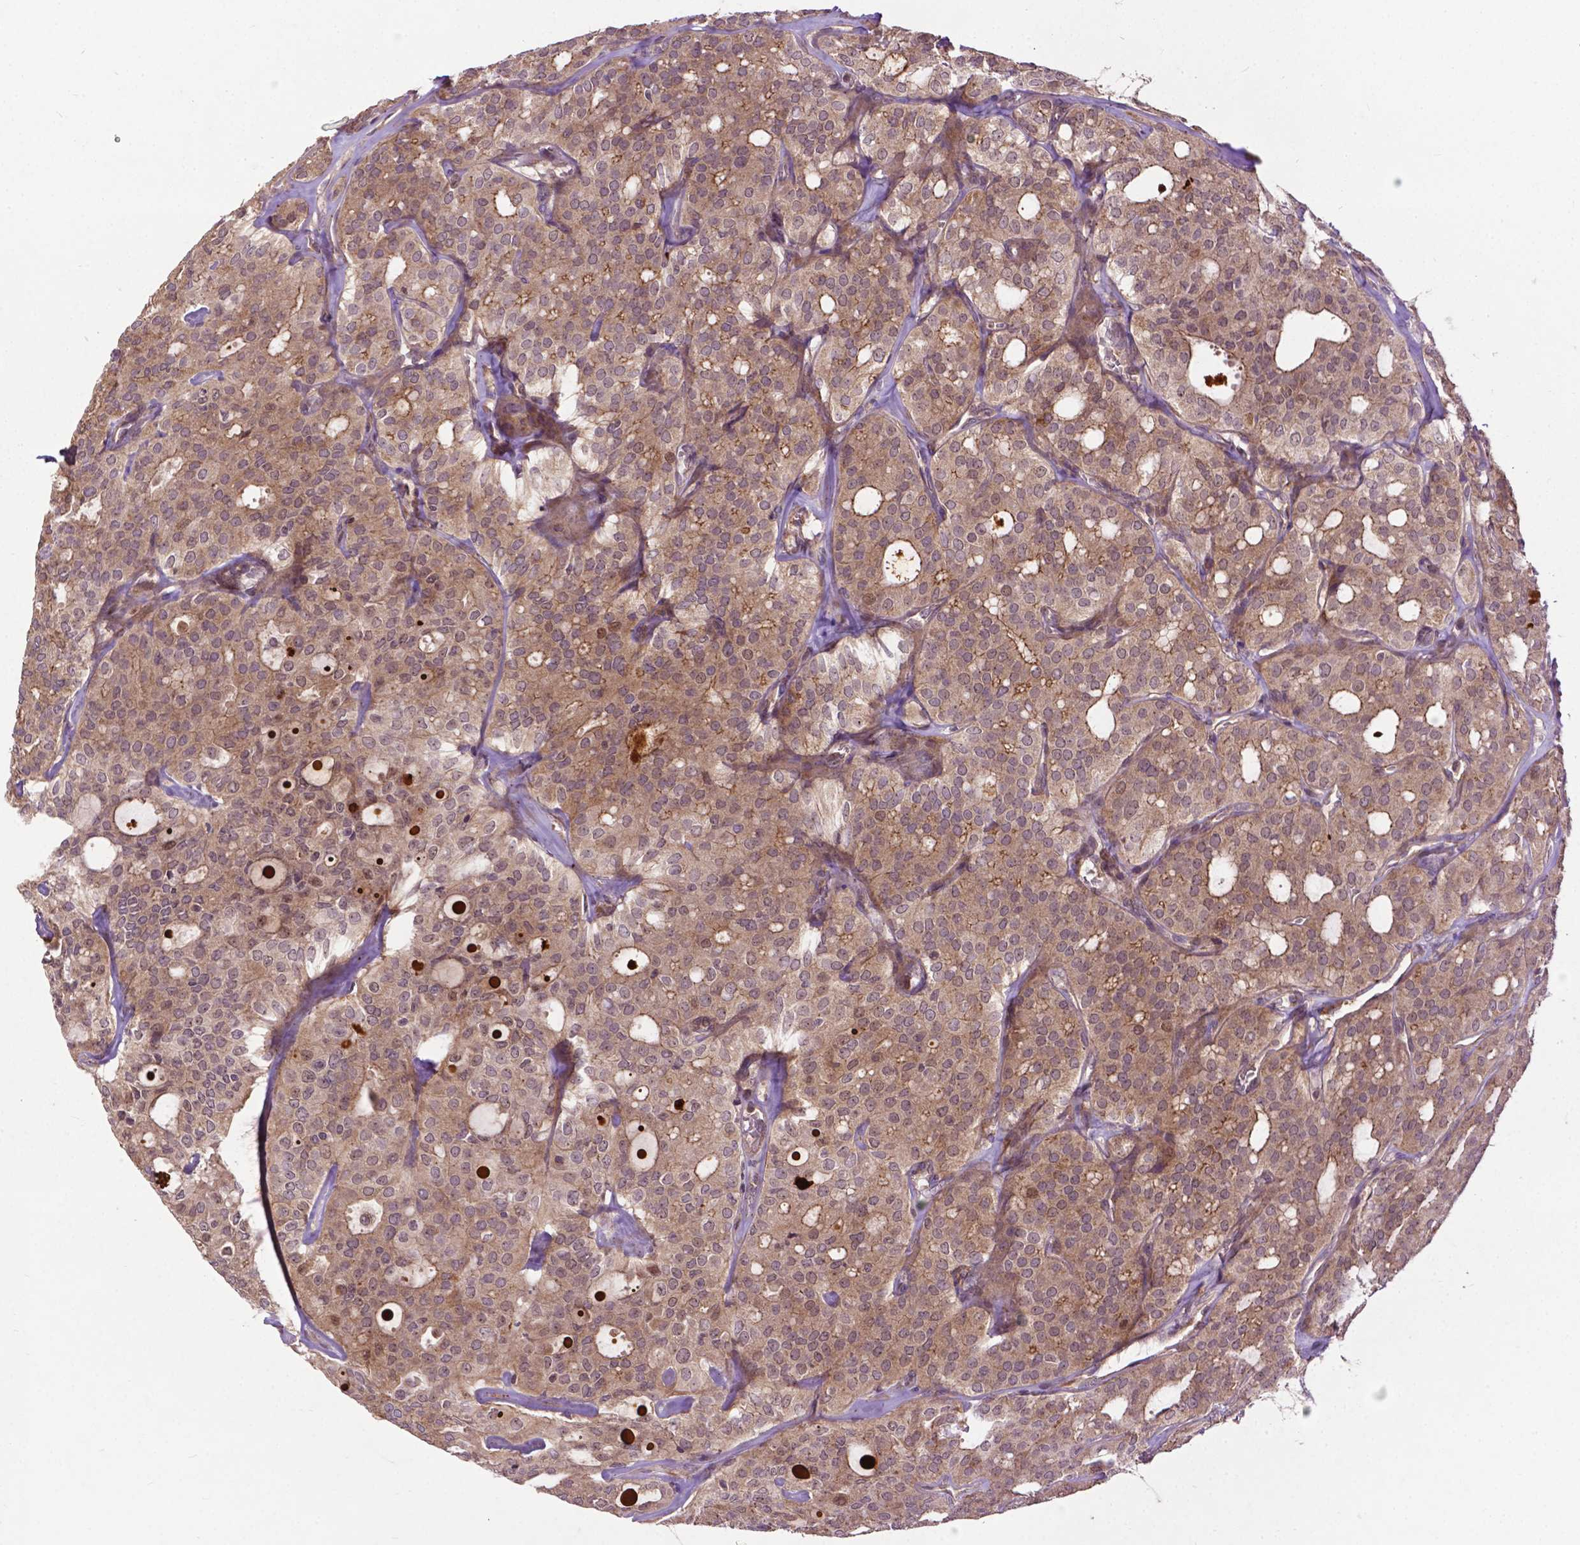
{"staining": {"intensity": "moderate", "quantity": ">75%", "location": "cytoplasmic/membranous"}, "tissue": "thyroid cancer", "cell_type": "Tumor cells", "image_type": "cancer", "snomed": [{"axis": "morphology", "description": "Follicular adenoma carcinoma, NOS"}, {"axis": "topography", "description": "Thyroid gland"}], "caption": "Thyroid follicular adenoma carcinoma tissue reveals moderate cytoplasmic/membranous staining in approximately >75% of tumor cells, visualized by immunohistochemistry.", "gene": "PARP3", "patient": {"sex": "male", "age": 75}}